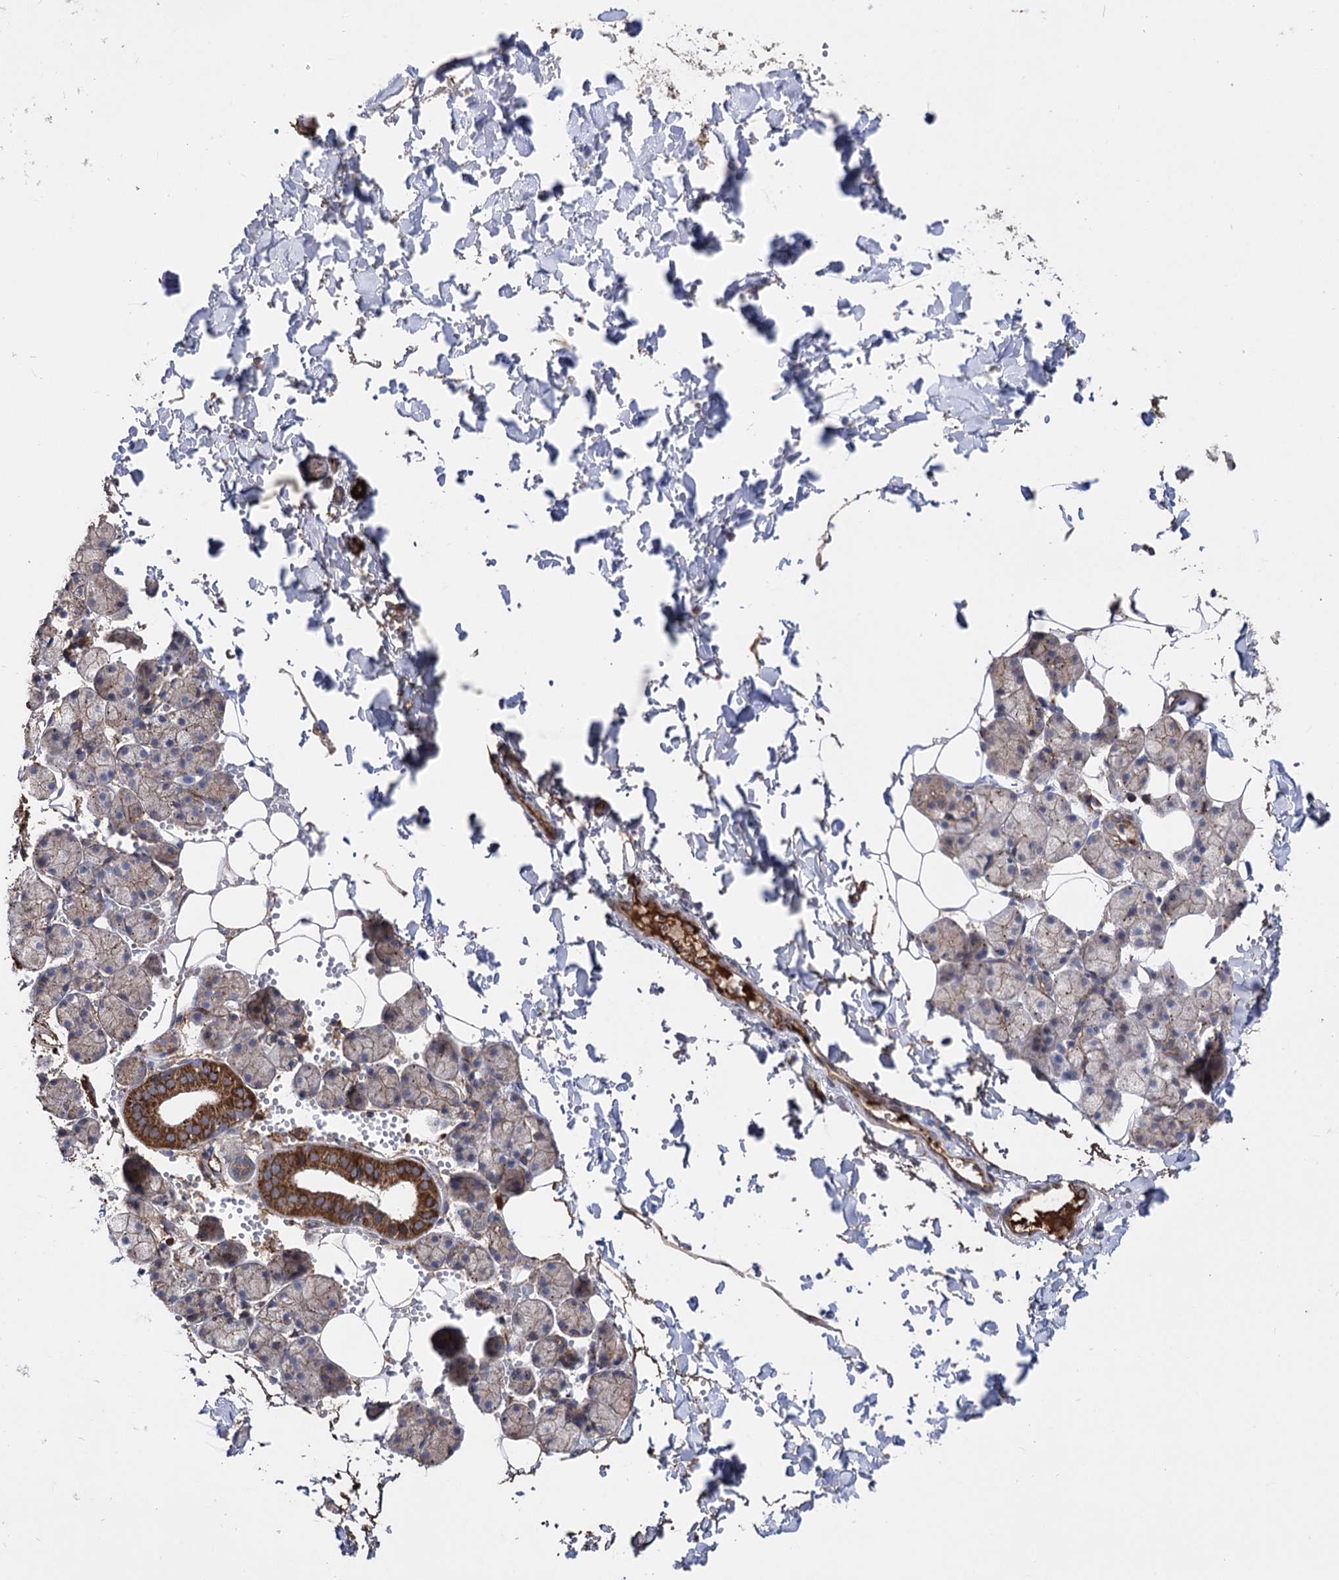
{"staining": {"intensity": "strong", "quantity": "25%-75%", "location": "cytoplasmic/membranous"}, "tissue": "salivary gland", "cell_type": "Glandular cells", "image_type": "normal", "snomed": [{"axis": "morphology", "description": "Normal tissue, NOS"}, {"axis": "topography", "description": "Salivary gland"}], "caption": "This photomicrograph shows normal salivary gland stained with IHC to label a protein in brown. The cytoplasmic/membranous of glandular cells show strong positivity for the protein. Nuclei are counter-stained blue.", "gene": "ARHGAP20", "patient": {"sex": "female", "age": 33}}